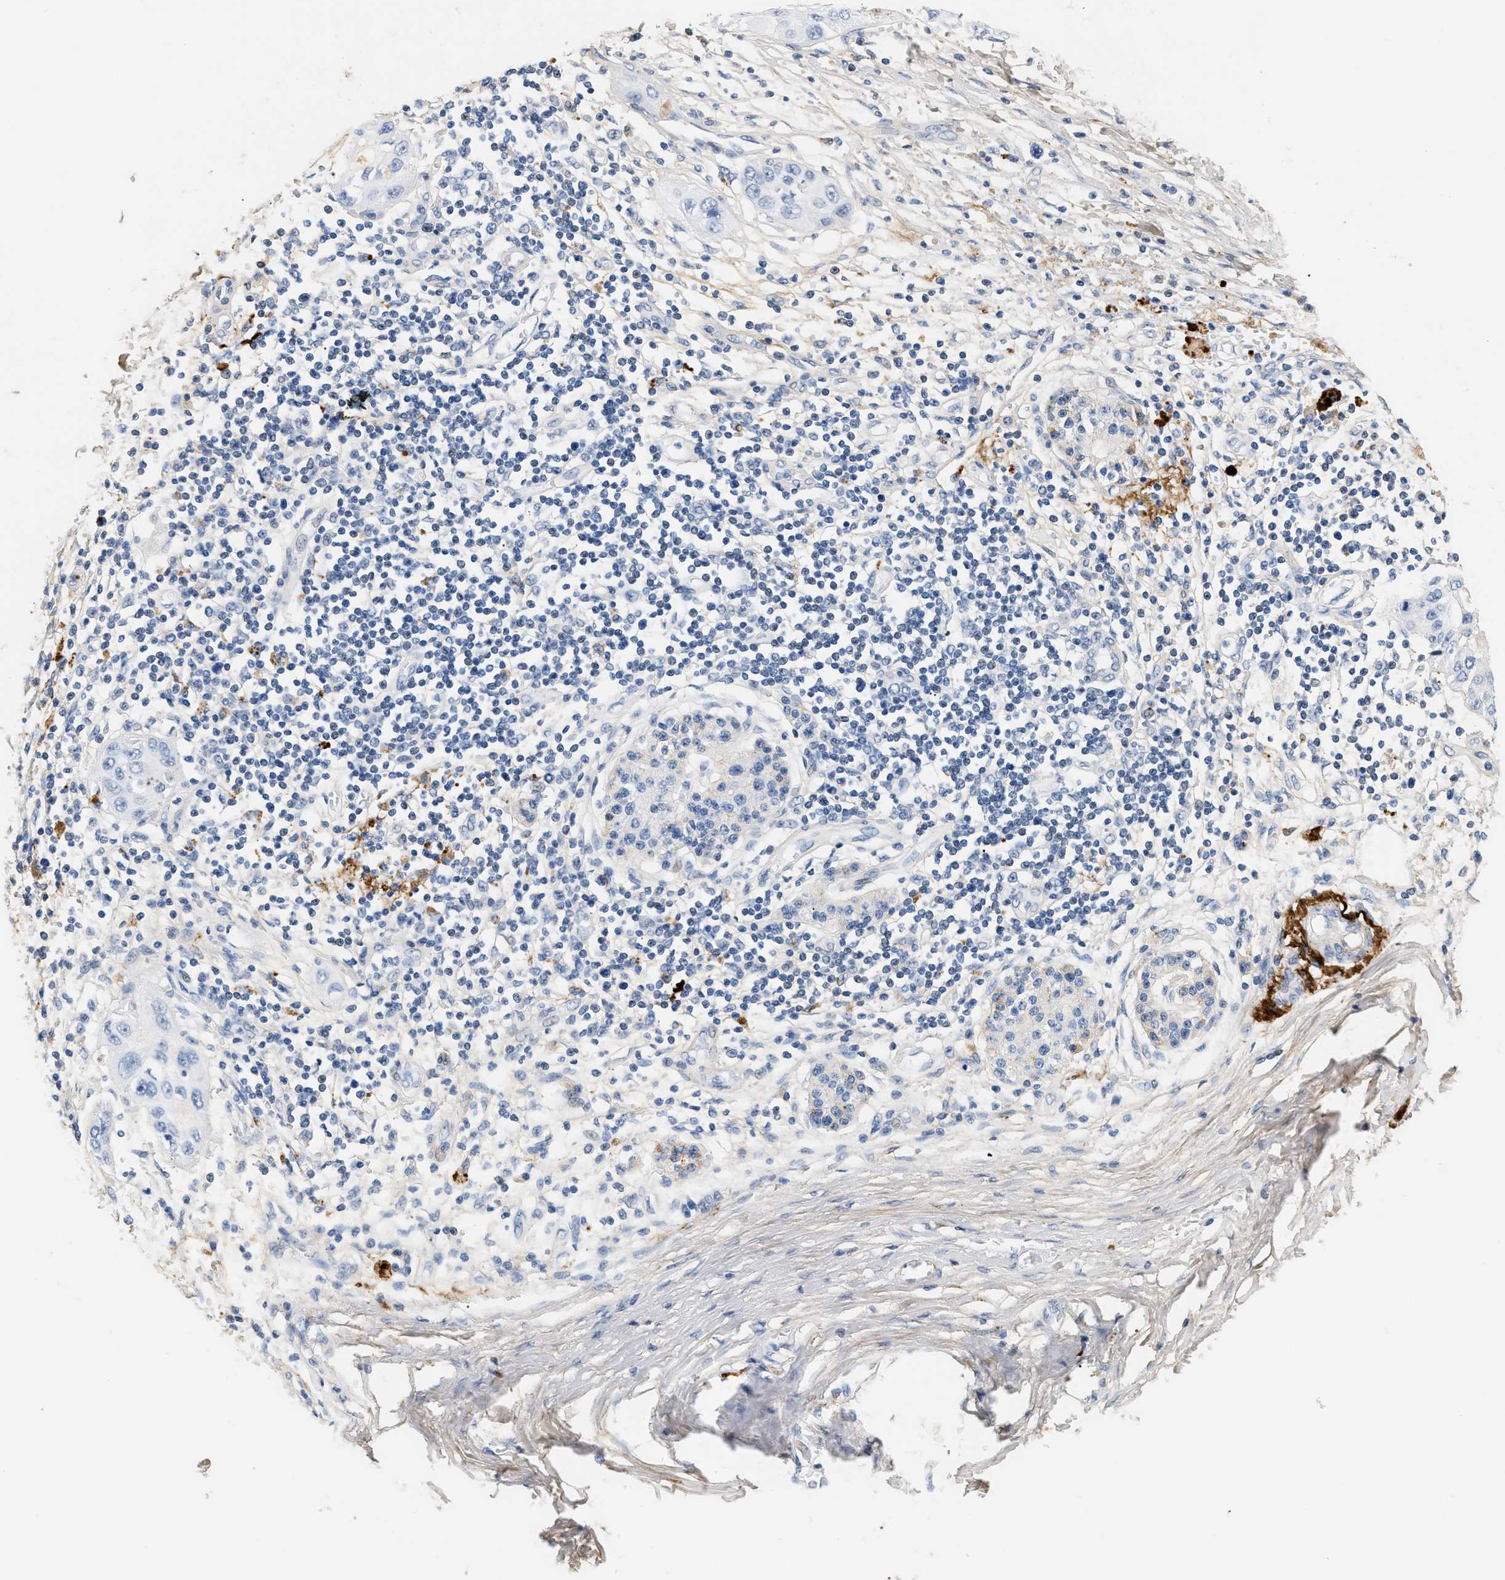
{"staining": {"intensity": "negative", "quantity": "none", "location": "none"}, "tissue": "pancreatic cancer", "cell_type": "Tumor cells", "image_type": "cancer", "snomed": [{"axis": "morphology", "description": "Adenocarcinoma, NOS"}, {"axis": "topography", "description": "Pancreas"}], "caption": "Tumor cells show no significant protein expression in adenocarcinoma (pancreatic). (Brightfield microscopy of DAB immunohistochemistry (IHC) at high magnification).", "gene": "CFH", "patient": {"sex": "female", "age": 70}}